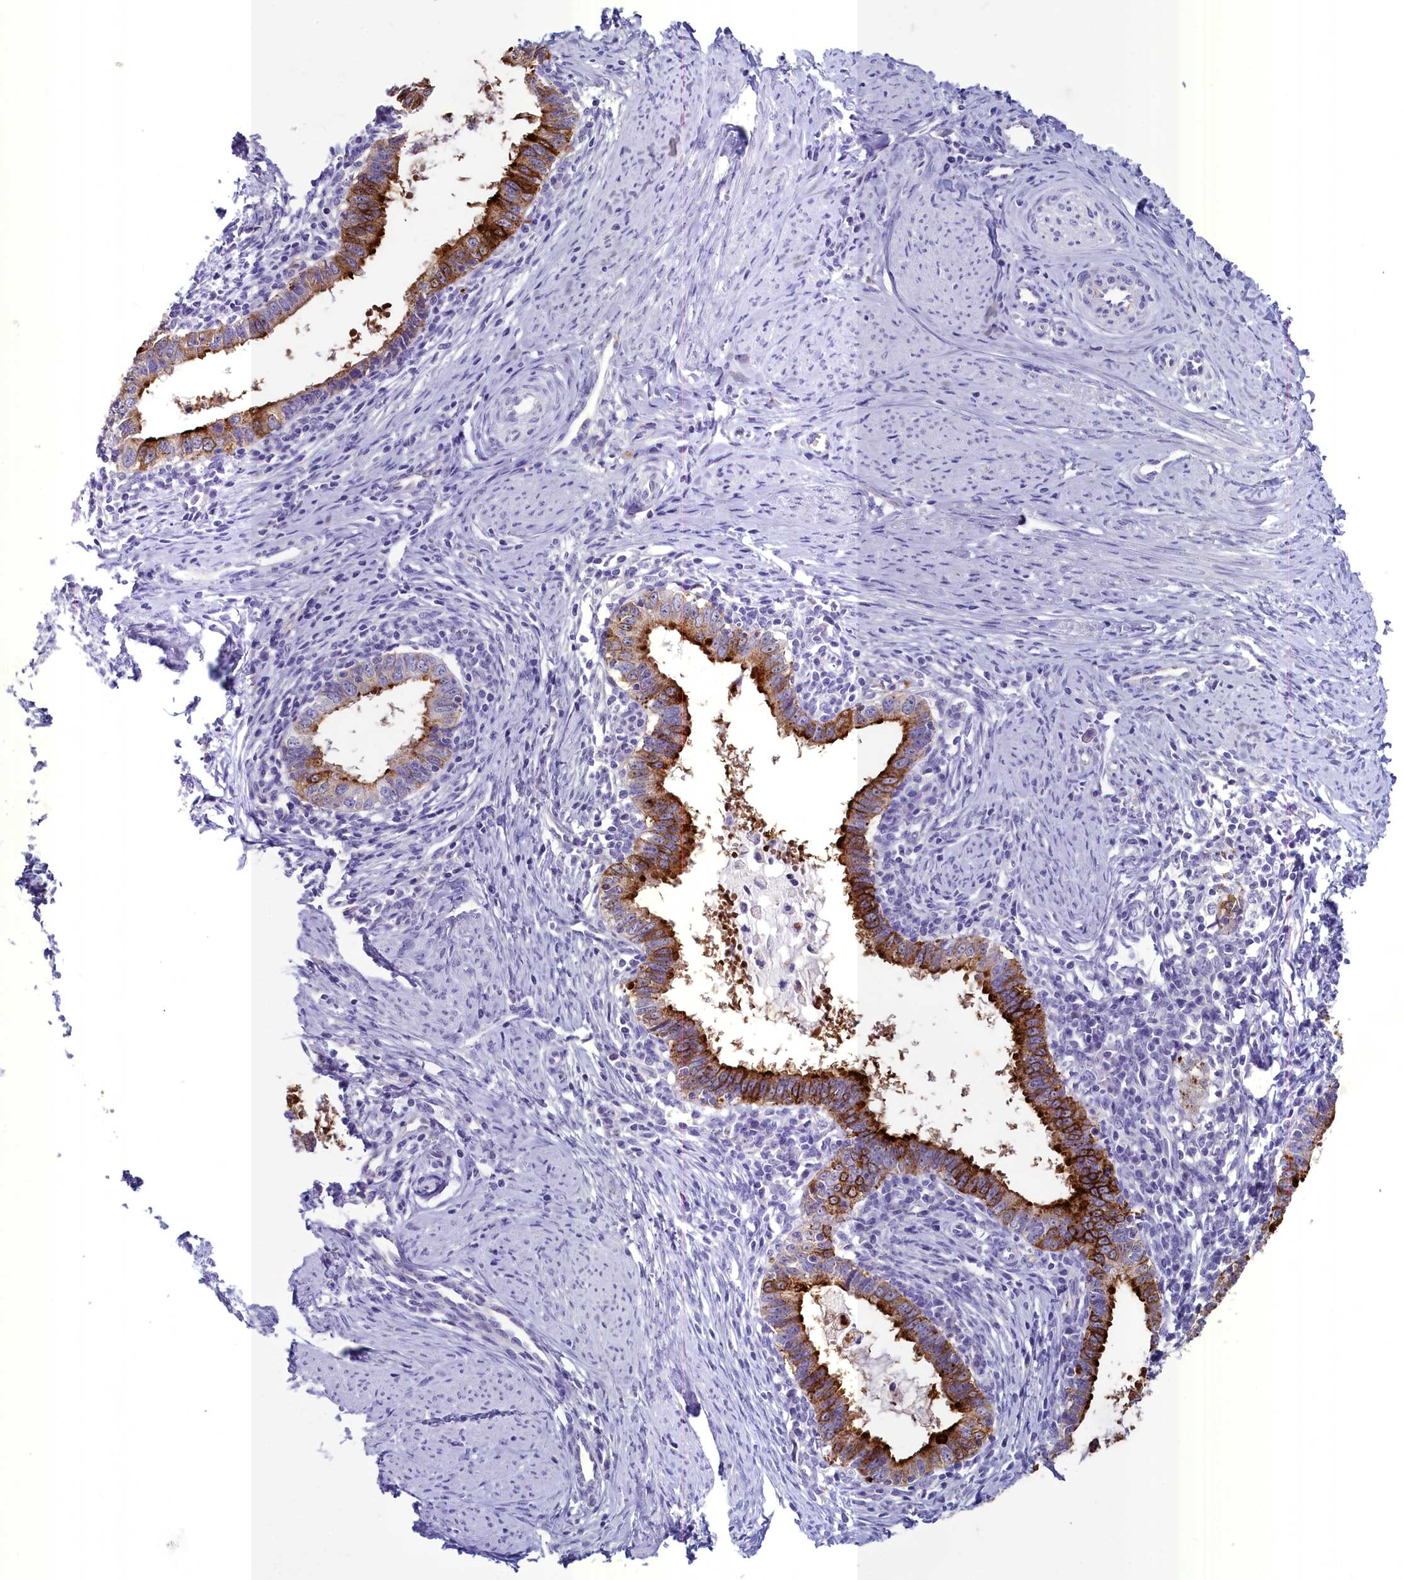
{"staining": {"intensity": "strong", "quantity": ">75%", "location": "cytoplasmic/membranous"}, "tissue": "cervical cancer", "cell_type": "Tumor cells", "image_type": "cancer", "snomed": [{"axis": "morphology", "description": "Adenocarcinoma, NOS"}, {"axis": "topography", "description": "Cervix"}], "caption": "Immunohistochemical staining of human cervical cancer (adenocarcinoma) reveals high levels of strong cytoplasmic/membranous expression in approximately >75% of tumor cells.", "gene": "INSC", "patient": {"sex": "female", "age": 36}}